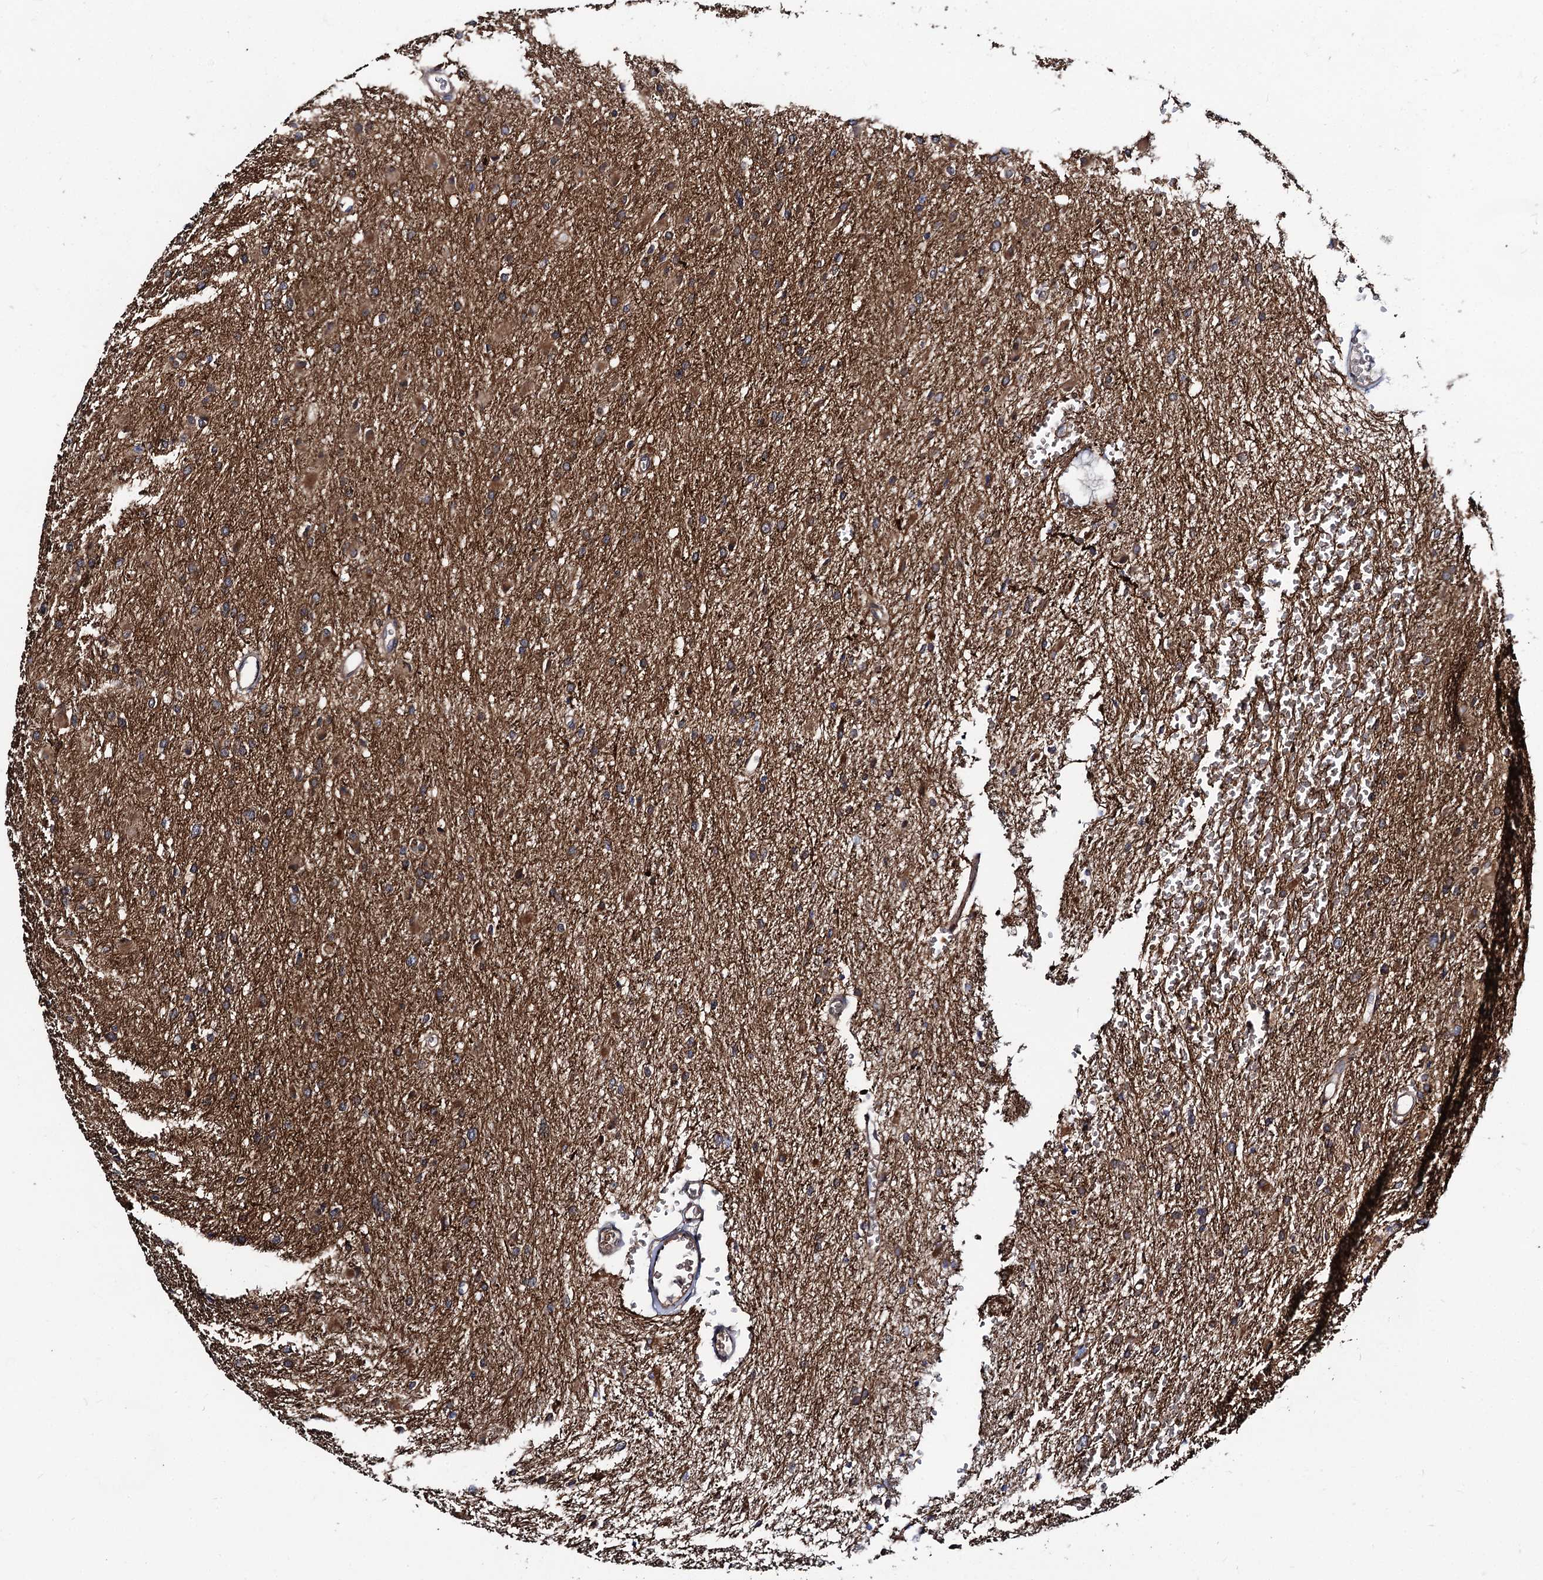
{"staining": {"intensity": "moderate", "quantity": ">75%", "location": "cytoplasmic/membranous"}, "tissue": "glioma", "cell_type": "Tumor cells", "image_type": "cancer", "snomed": [{"axis": "morphology", "description": "Glioma, malignant, High grade"}, {"axis": "topography", "description": "Cerebral cortex"}], "caption": "Protein expression analysis of malignant high-grade glioma exhibits moderate cytoplasmic/membranous expression in about >75% of tumor cells. (DAB IHC, brown staining for protein, blue staining for nuclei).", "gene": "KXD1", "patient": {"sex": "female", "age": 36}}